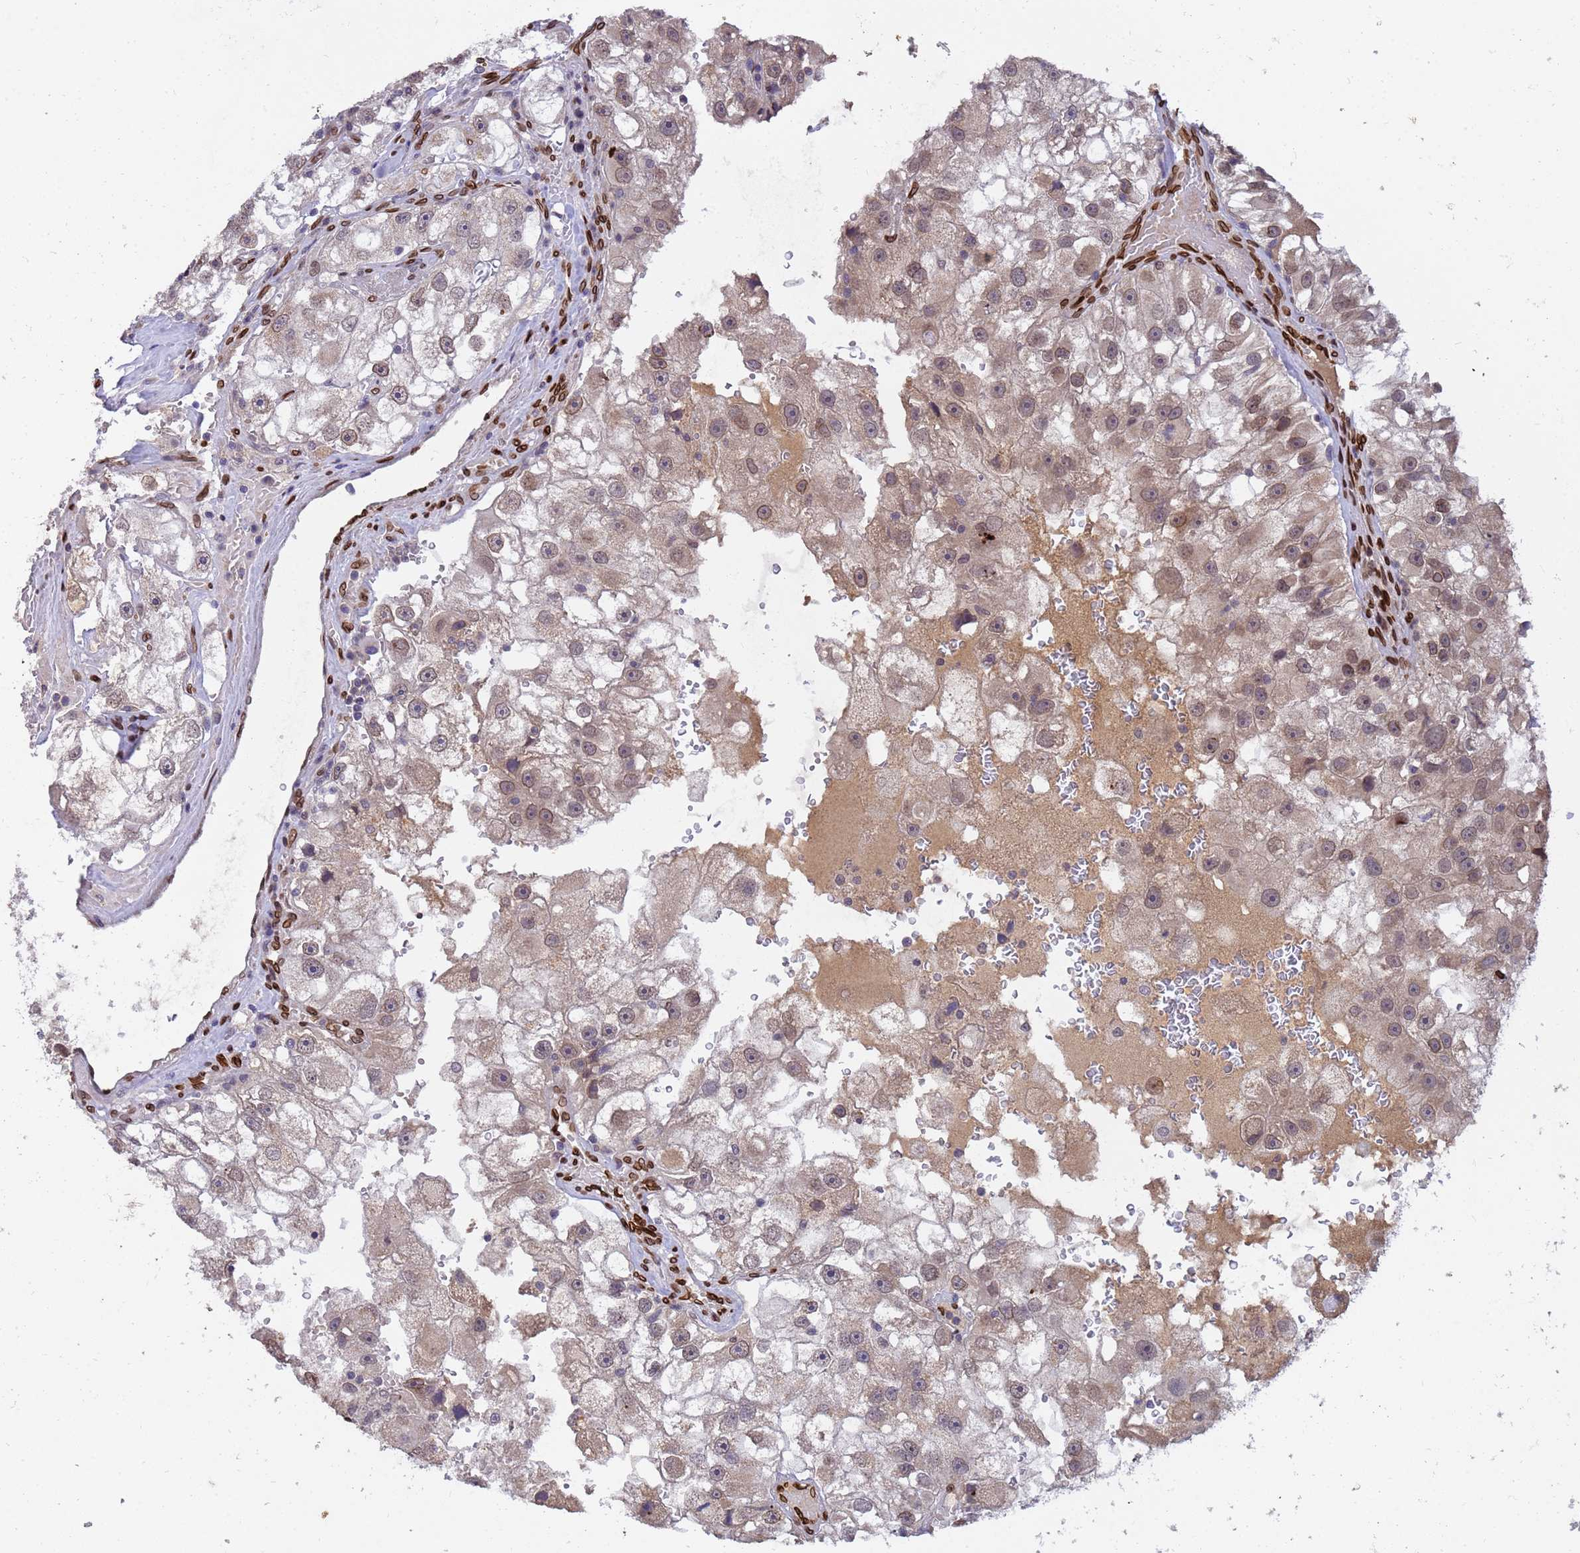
{"staining": {"intensity": "moderate", "quantity": "<25%", "location": "cytoplasmic/membranous,nuclear"}, "tissue": "renal cancer", "cell_type": "Tumor cells", "image_type": "cancer", "snomed": [{"axis": "morphology", "description": "Adenocarcinoma, NOS"}, {"axis": "topography", "description": "Kidney"}], "caption": "Brown immunohistochemical staining in human renal cancer shows moderate cytoplasmic/membranous and nuclear staining in approximately <25% of tumor cells.", "gene": "GPR135", "patient": {"sex": "male", "age": 63}}